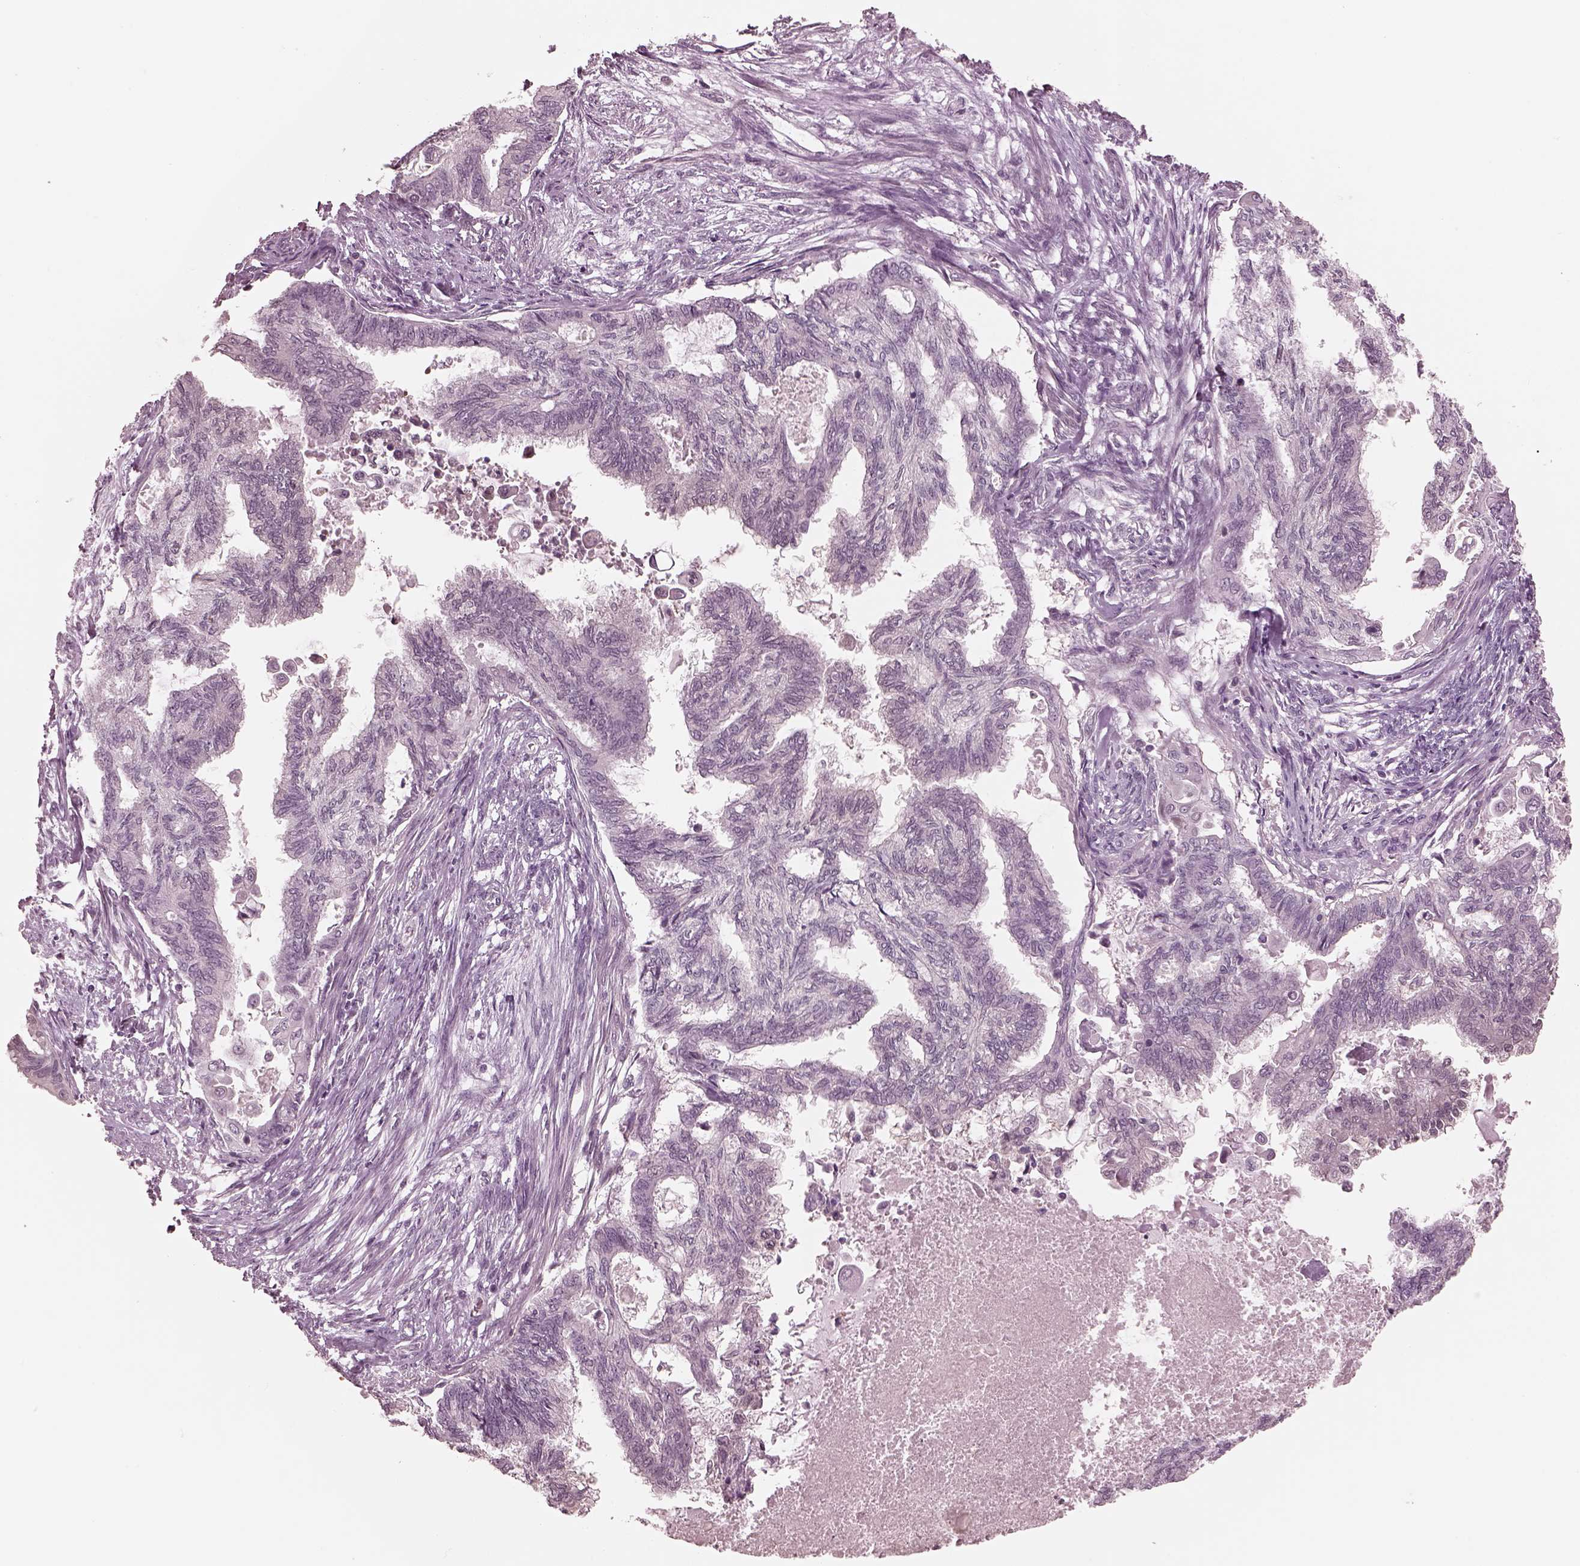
{"staining": {"intensity": "negative", "quantity": "none", "location": "none"}, "tissue": "endometrial cancer", "cell_type": "Tumor cells", "image_type": "cancer", "snomed": [{"axis": "morphology", "description": "Adenocarcinoma, NOS"}, {"axis": "topography", "description": "Endometrium"}], "caption": "Adenocarcinoma (endometrial) was stained to show a protein in brown. There is no significant expression in tumor cells.", "gene": "IQCG", "patient": {"sex": "female", "age": 86}}